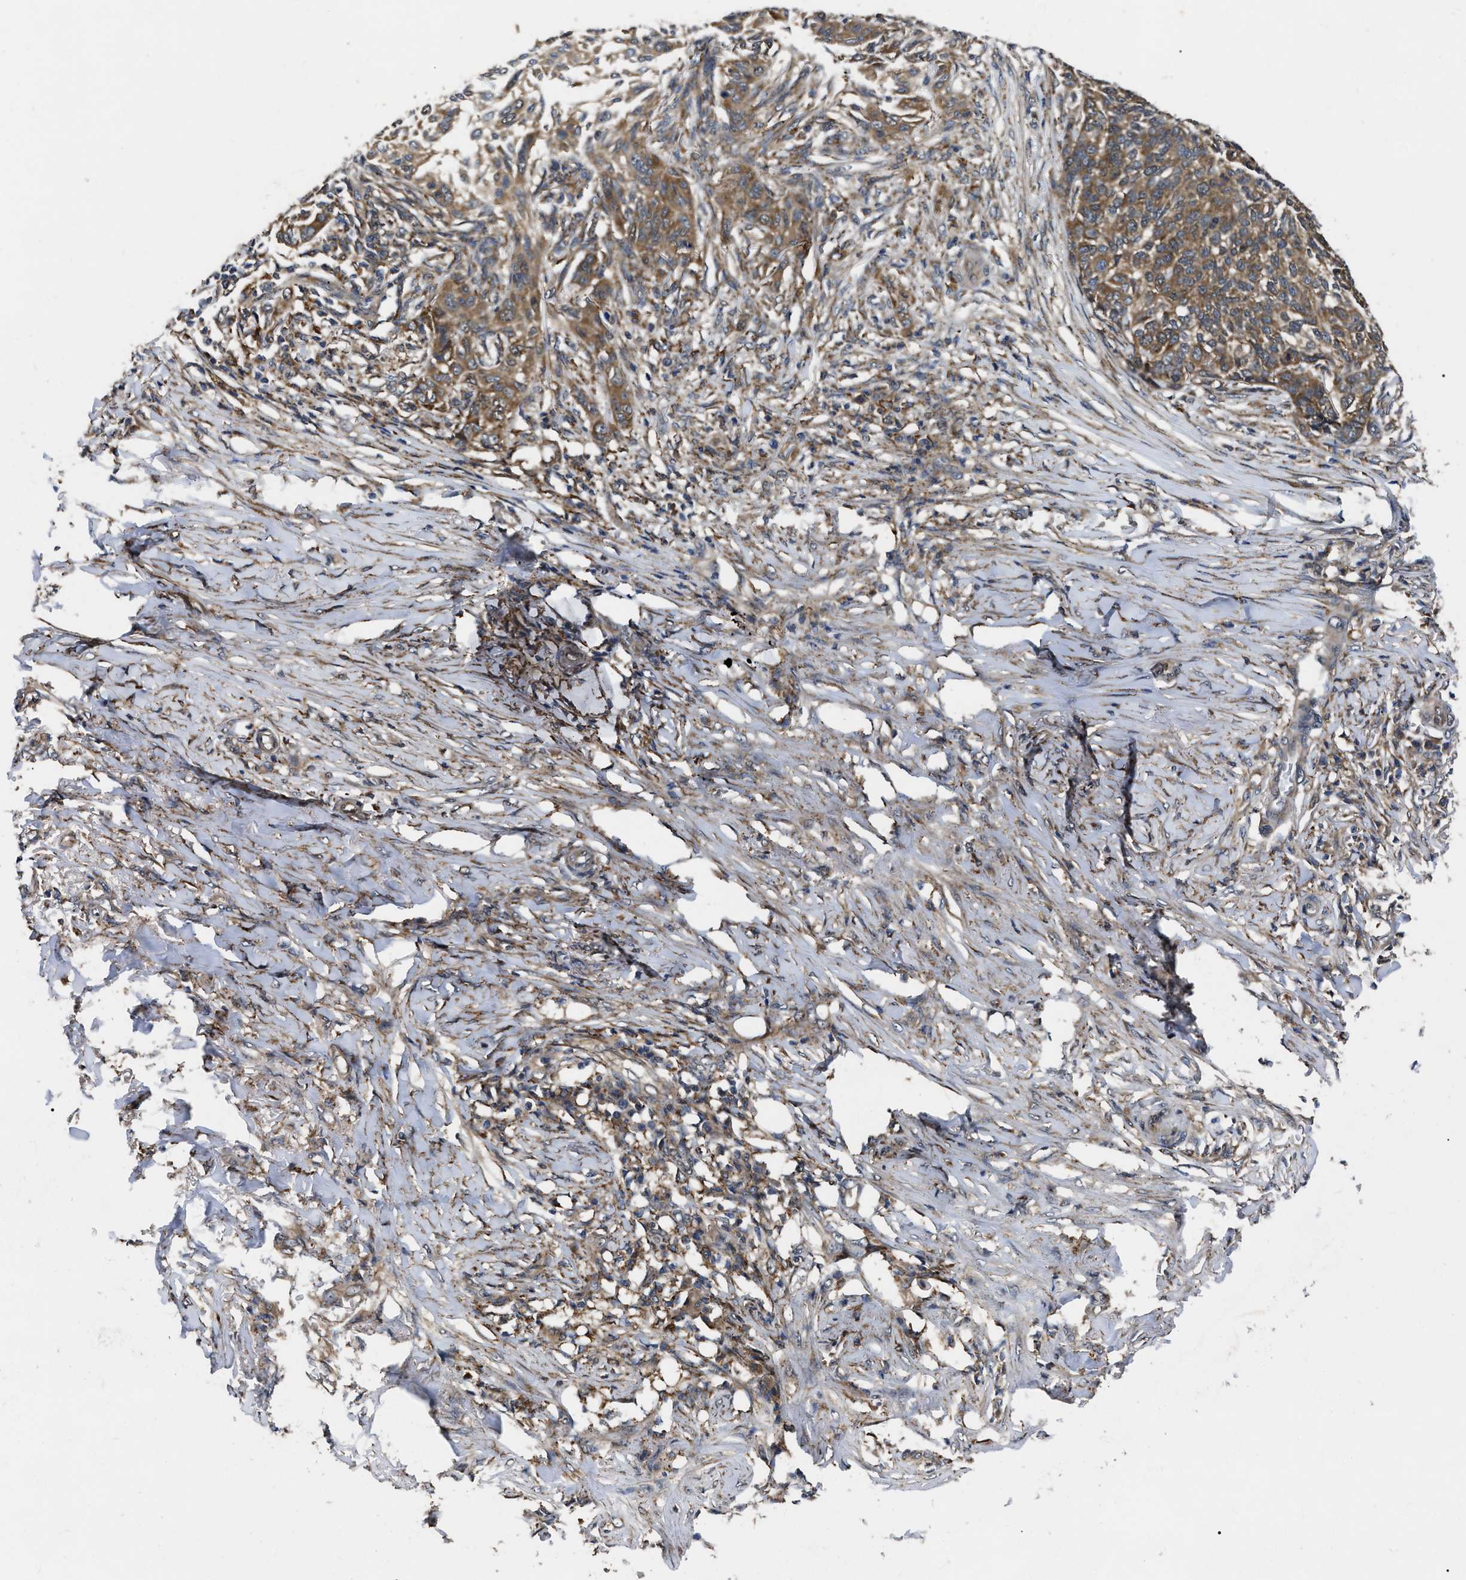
{"staining": {"intensity": "moderate", "quantity": ">75%", "location": "cytoplasmic/membranous"}, "tissue": "skin cancer", "cell_type": "Tumor cells", "image_type": "cancer", "snomed": [{"axis": "morphology", "description": "Basal cell carcinoma"}, {"axis": "topography", "description": "Skin"}], "caption": "This micrograph reveals skin cancer (basal cell carcinoma) stained with IHC to label a protein in brown. The cytoplasmic/membranous of tumor cells show moderate positivity for the protein. Nuclei are counter-stained blue.", "gene": "GET4", "patient": {"sex": "male", "age": 85}}